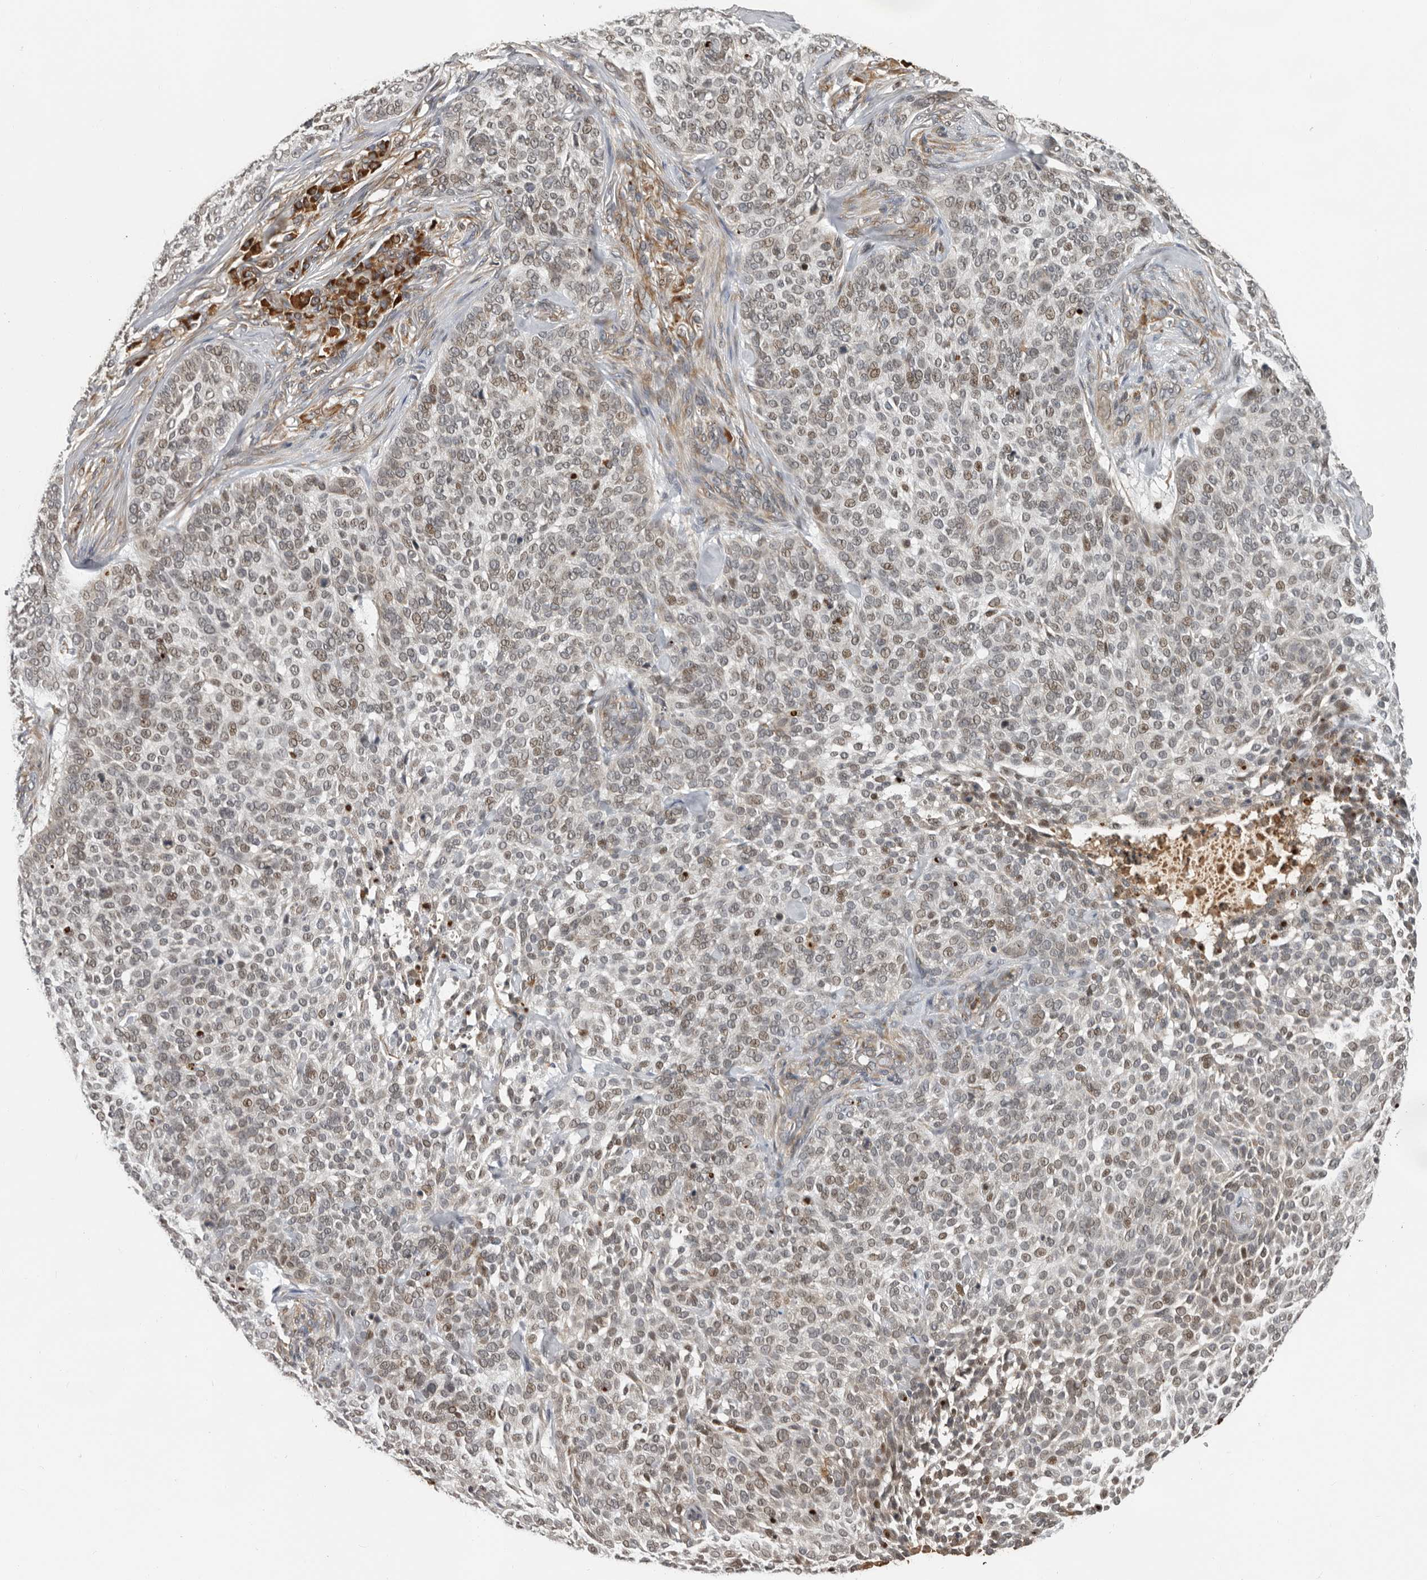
{"staining": {"intensity": "moderate", "quantity": "25%-75%", "location": "nuclear"}, "tissue": "skin cancer", "cell_type": "Tumor cells", "image_type": "cancer", "snomed": [{"axis": "morphology", "description": "Basal cell carcinoma"}, {"axis": "topography", "description": "Skin"}], "caption": "Protein analysis of basal cell carcinoma (skin) tissue displays moderate nuclear staining in about 25%-75% of tumor cells.", "gene": "RNF157", "patient": {"sex": "female", "age": 64}}